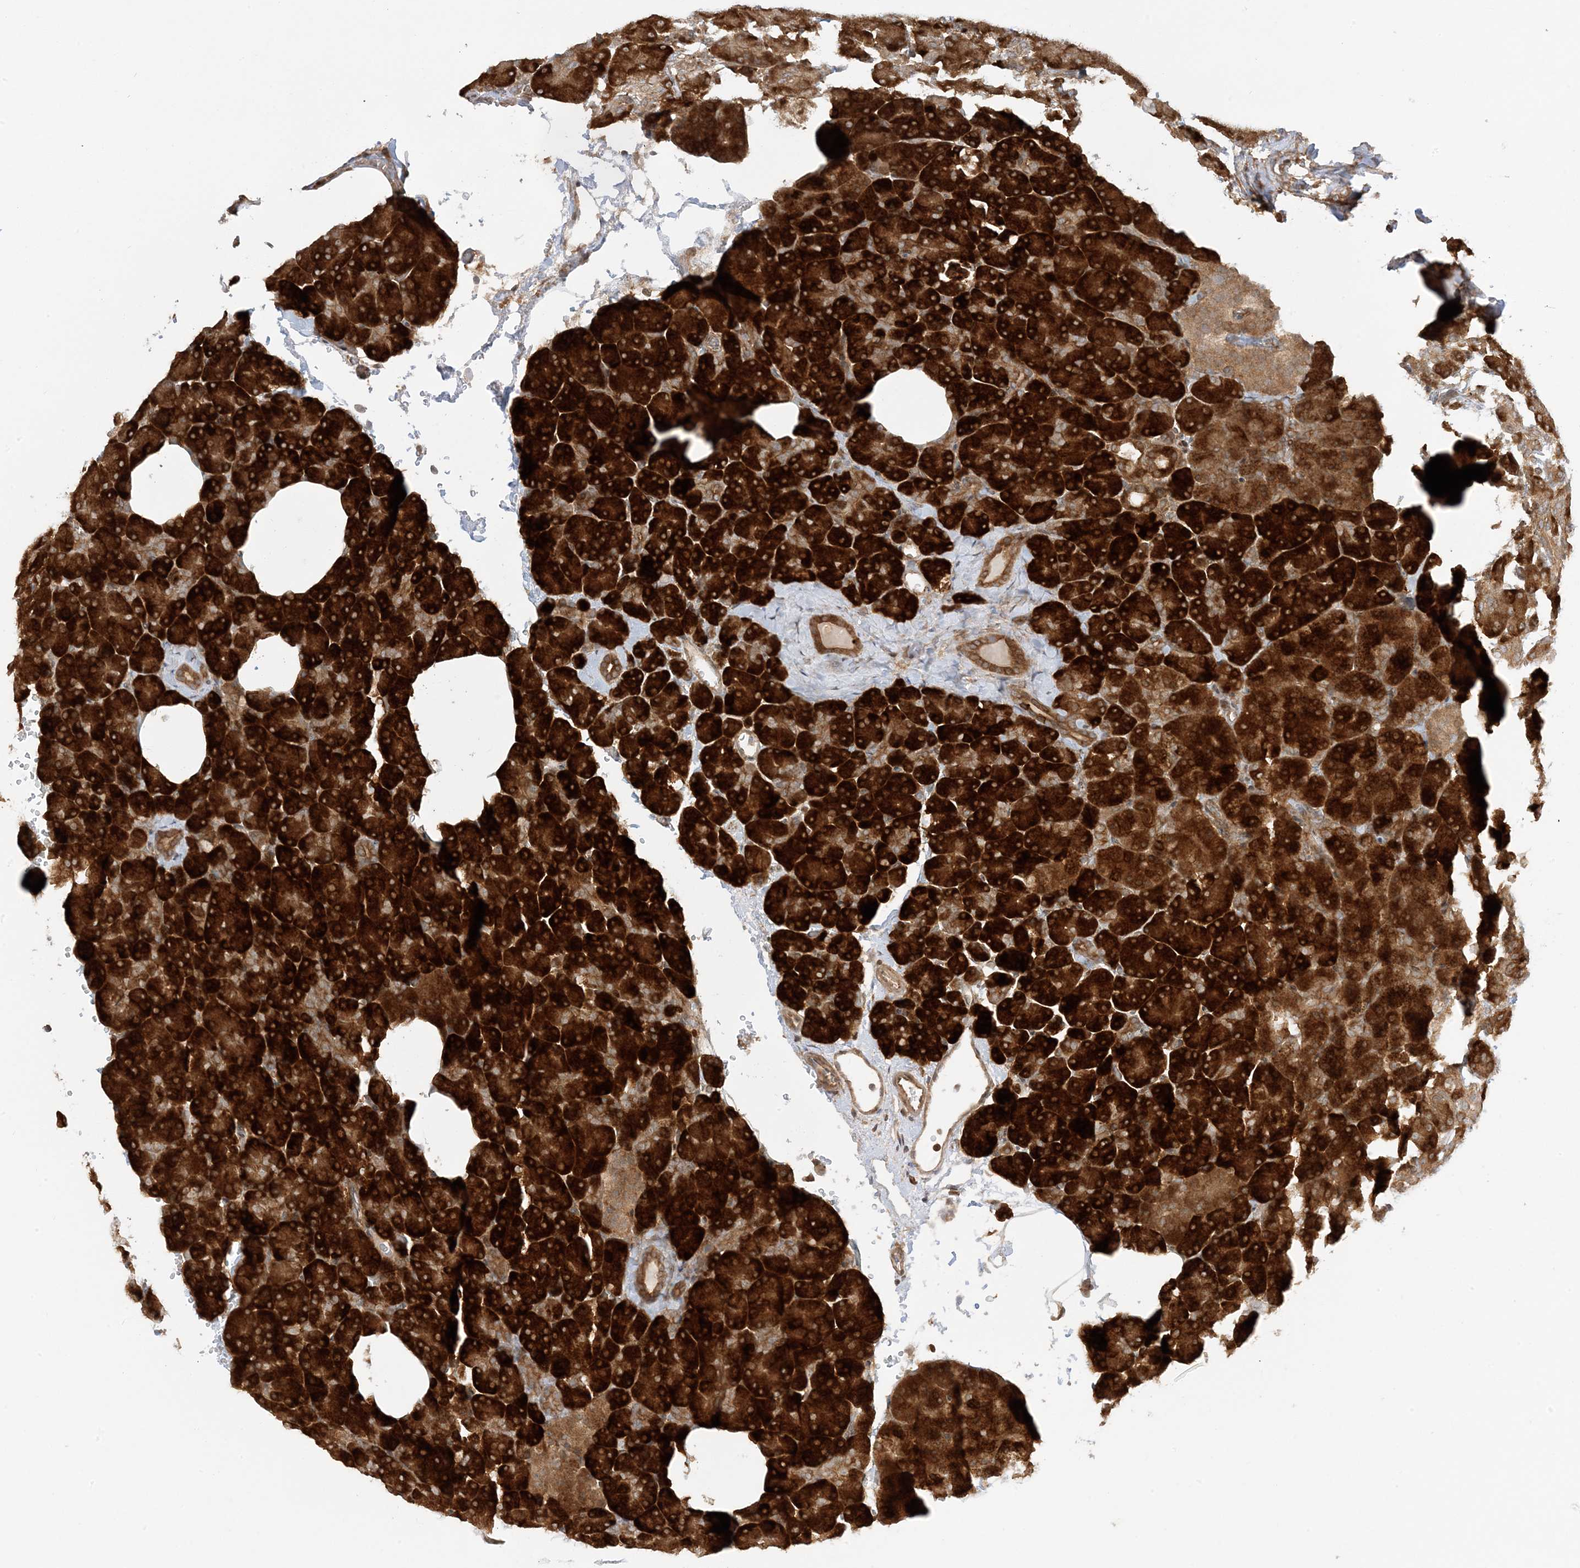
{"staining": {"intensity": "strong", "quantity": ">75%", "location": "cytoplasmic/membranous"}, "tissue": "pancreas", "cell_type": "Exocrine glandular cells", "image_type": "normal", "snomed": [{"axis": "morphology", "description": "Normal tissue, NOS"}, {"axis": "morphology", "description": "Carcinoid, malignant, NOS"}, {"axis": "topography", "description": "Pancreas"}], "caption": "A high-resolution photomicrograph shows immunohistochemistry (IHC) staining of unremarkable pancreas, which exhibits strong cytoplasmic/membranous staining in approximately >75% of exocrine glandular cells. (DAB (3,3'-diaminobenzidine) IHC, brown staining for protein, blue staining for nuclei).", "gene": "SCARF2", "patient": {"sex": "female", "age": 35}}